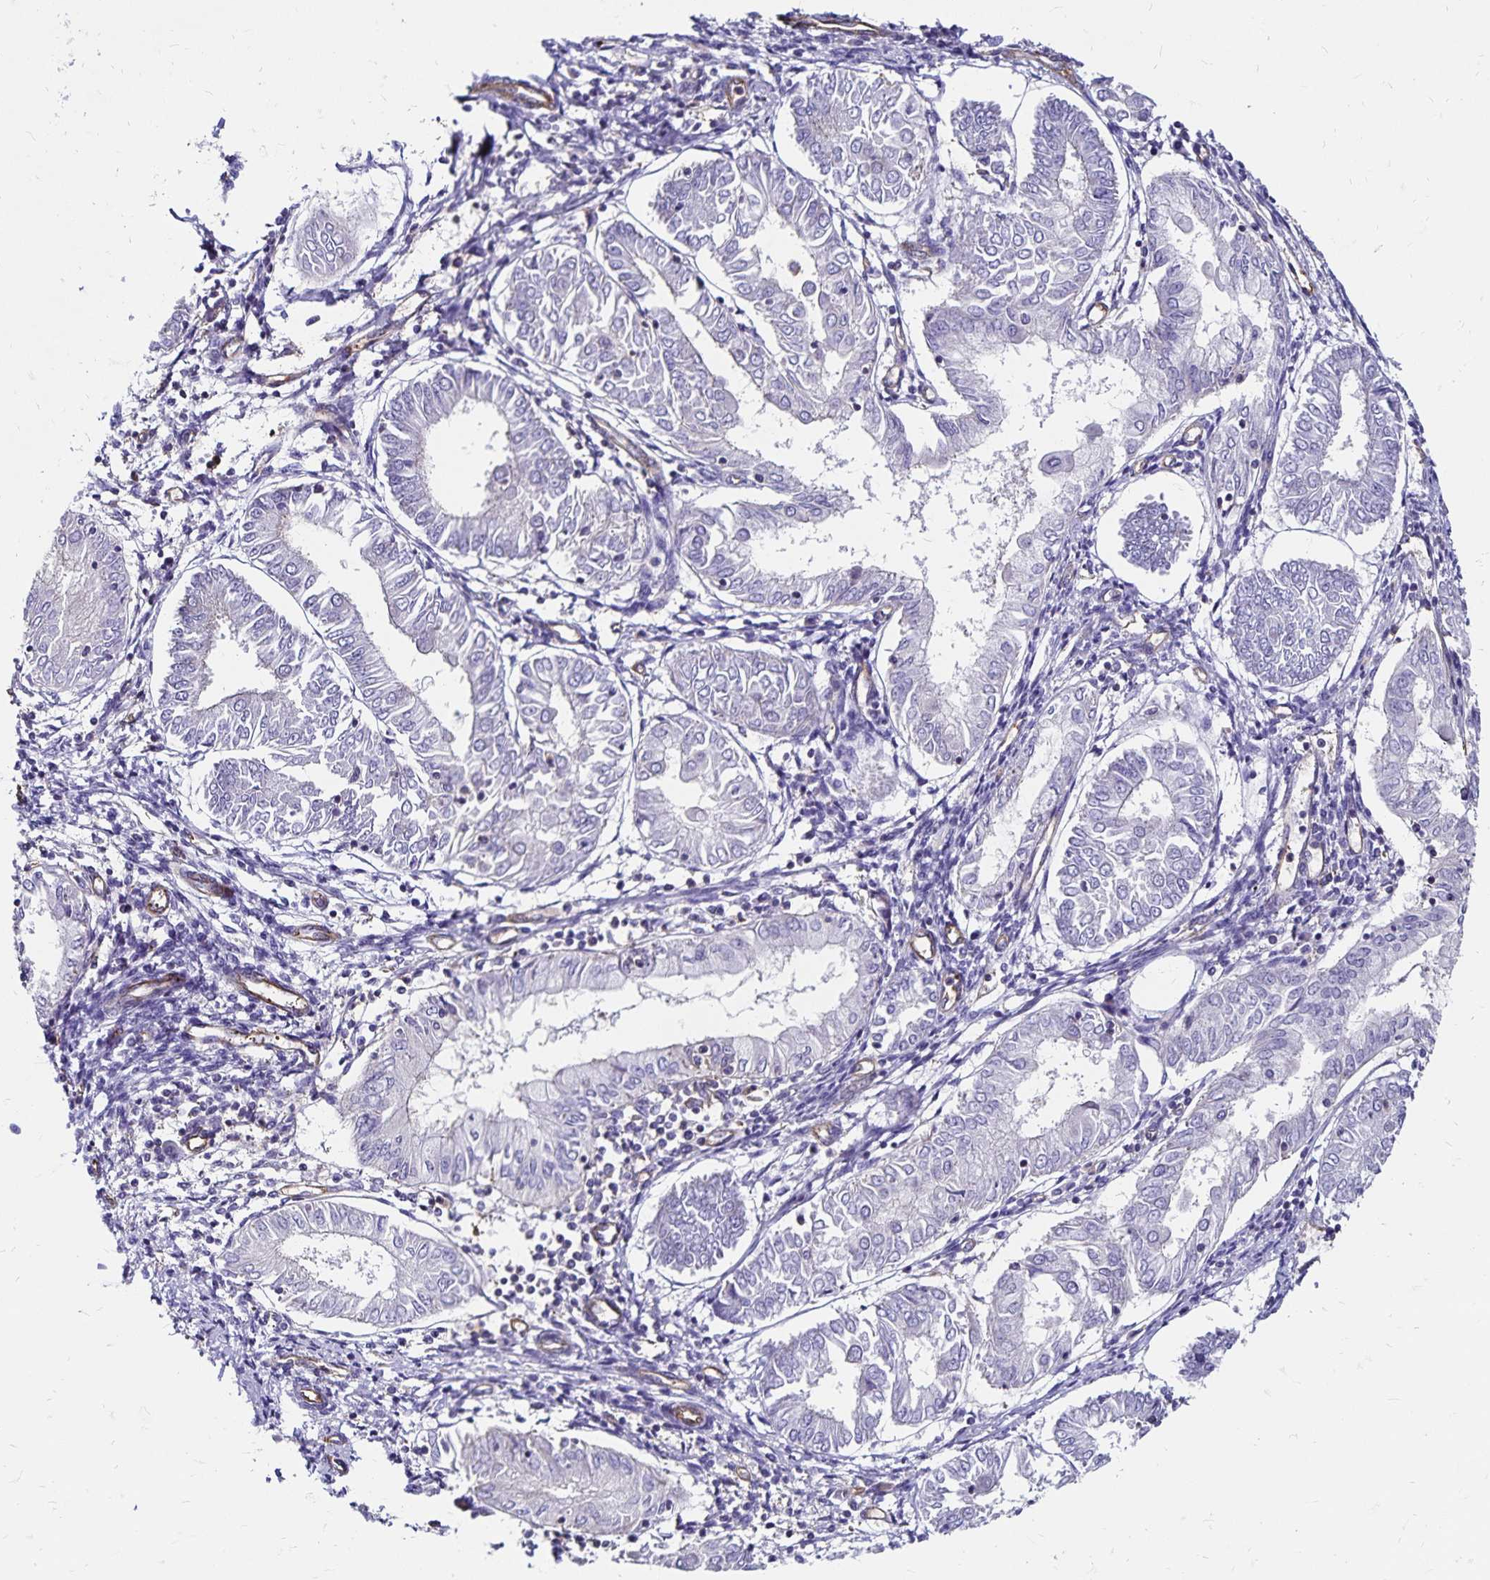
{"staining": {"intensity": "weak", "quantity": "<25%", "location": "cytoplasmic/membranous"}, "tissue": "endometrial cancer", "cell_type": "Tumor cells", "image_type": "cancer", "snomed": [{"axis": "morphology", "description": "Adenocarcinoma, NOS"}, {"axis": "topography", "description": "Endometrium"}], "caption": "A high-resolution micrograph shows IHC staining of adenocarcinoma (endometrial), which reveals no significant staining in tumor cells.", "gene": "RPRML", "patient": {"sex": "female", "age": 68}}